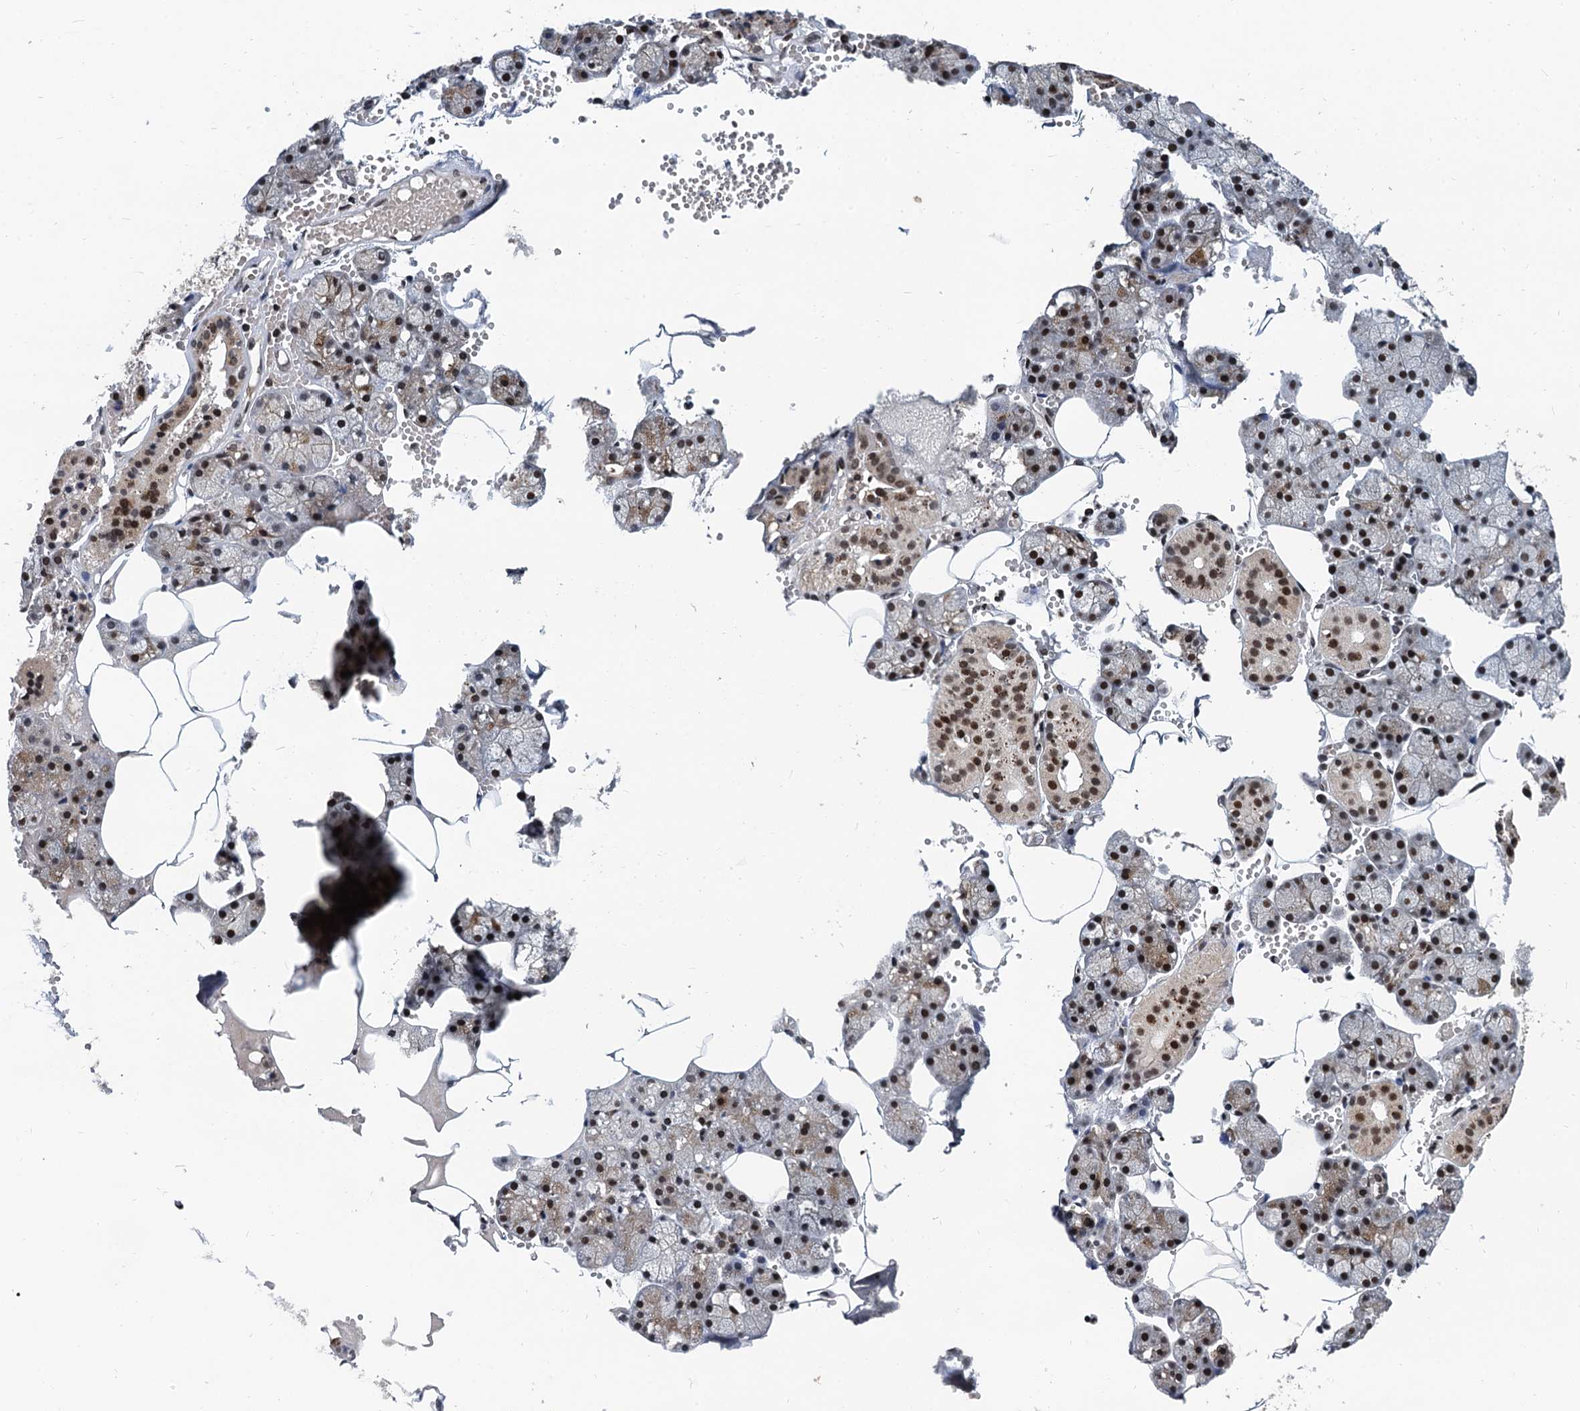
{"staining": {"intensity": "moderate", "quantity": ">75%", "location": "cytoplasmic/membranous,nuclear"}, "tissue": "salivary gland", "cell_type": "Glandular cells", "image_type": "normal", "snomed": [{"axis": "morphology", "description": "Normal tissue, NOS"}, {"axis": "topography", "description": "Salivary gland"}], "caption": "Immunohistochemistry (IHC) of normal salivary gland reveals medium levels of moderate cytoplasmic/membranous,nuclear staining in approximately >75% of glandular cells. (DAB (3,3'-diaminobenzidine) = brown stain, brightfield microscopy at high magnification).", "gene": "FAM217B", "patient": {"sex": "male", "age": 62}}